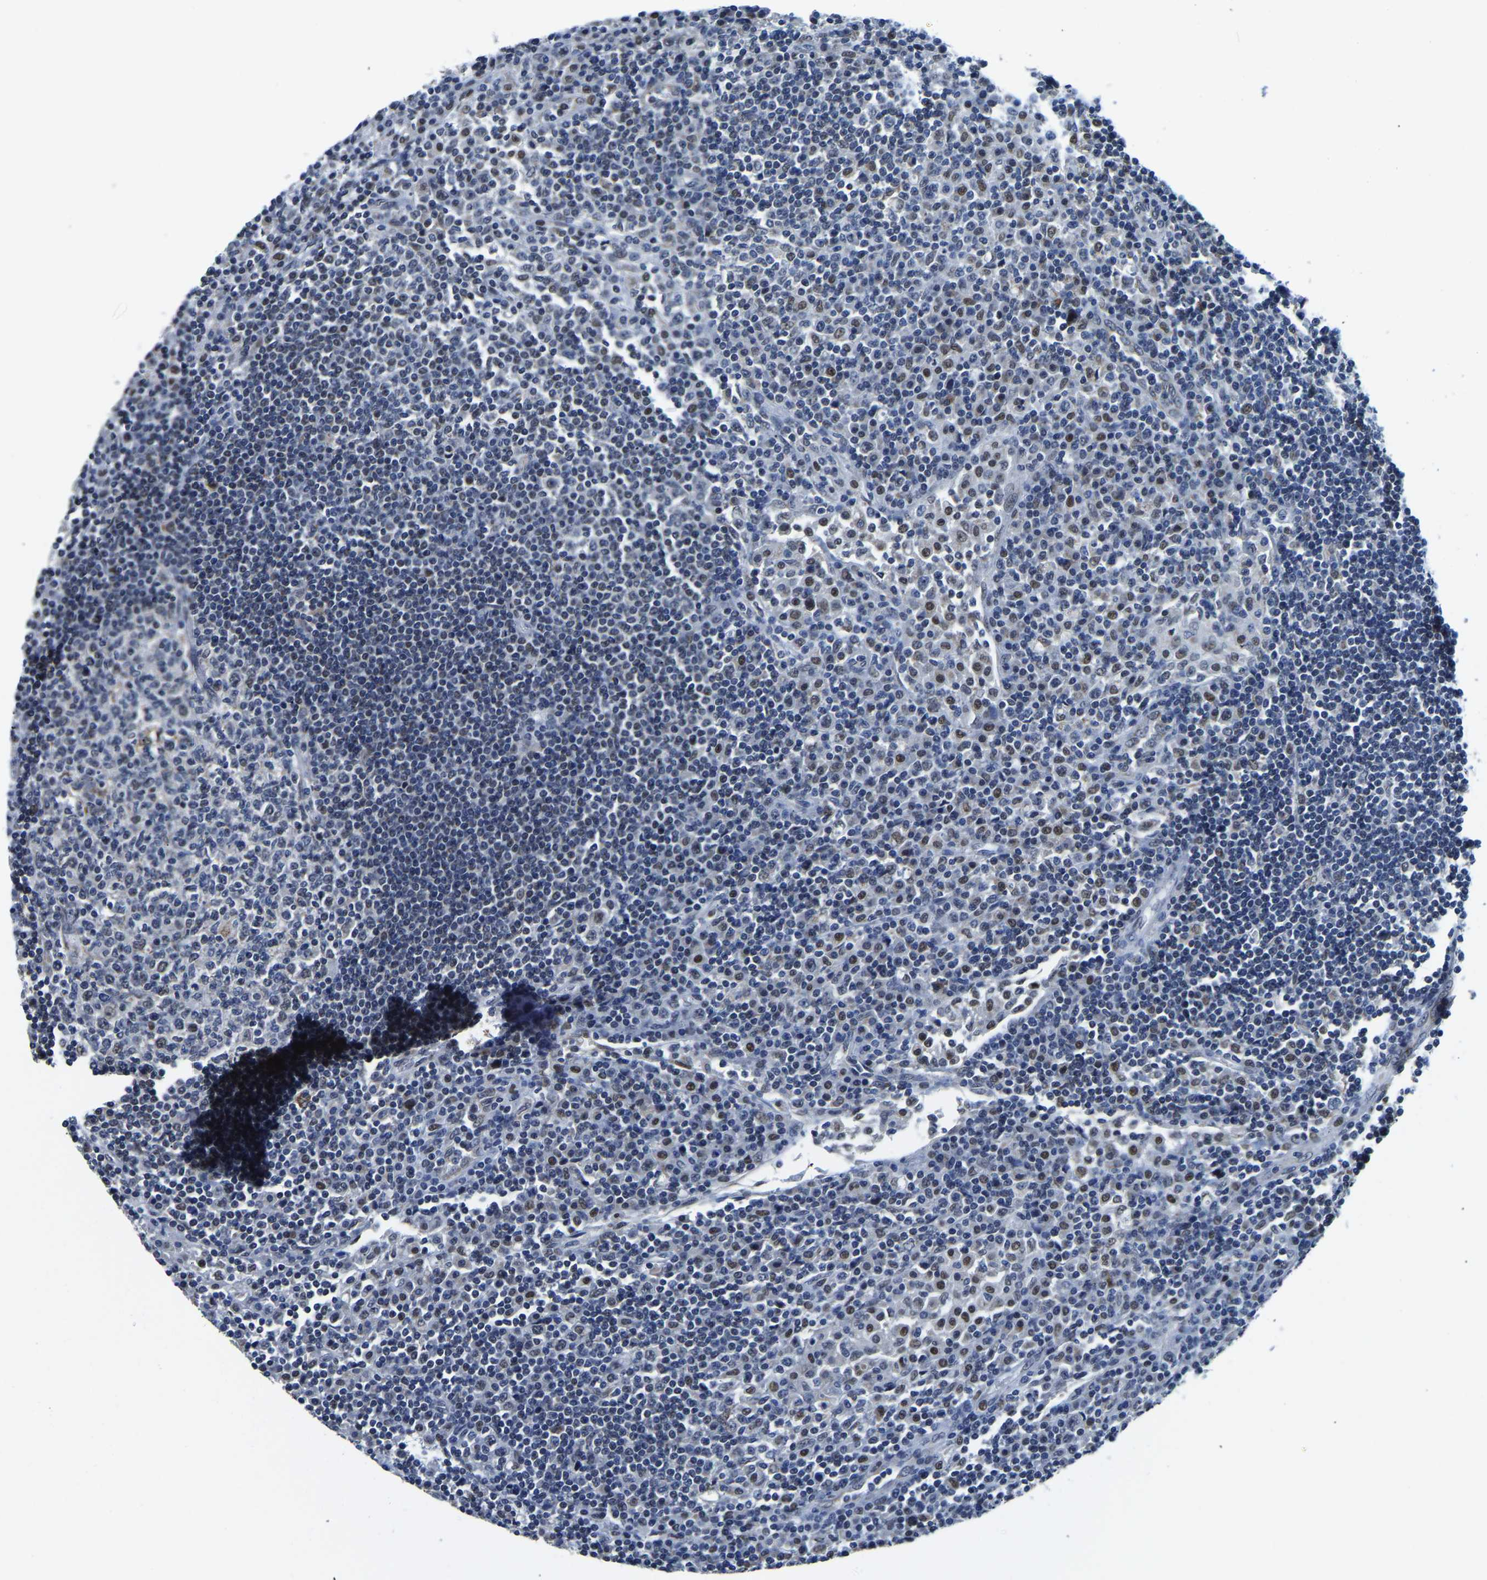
{"staining": {"intensity": "moderate", "quantity": "<25%", "location": "nuclear"}, "tissue": "lymph node", "cell_type": "Germinal center cells", "image_type": "normal", "snomed": [{"axis": "morphology", "description": "Normal tissue, NOS"}, {"axis": "topography", "description": "Lymph node"}], "caption": "Moderate nuclear expression for a protein is present in about <25% of germinal center cells of benign lymph node using IHC.", "gene": "BNIP3L", "patient": {"sex": "female", "age": 53}}